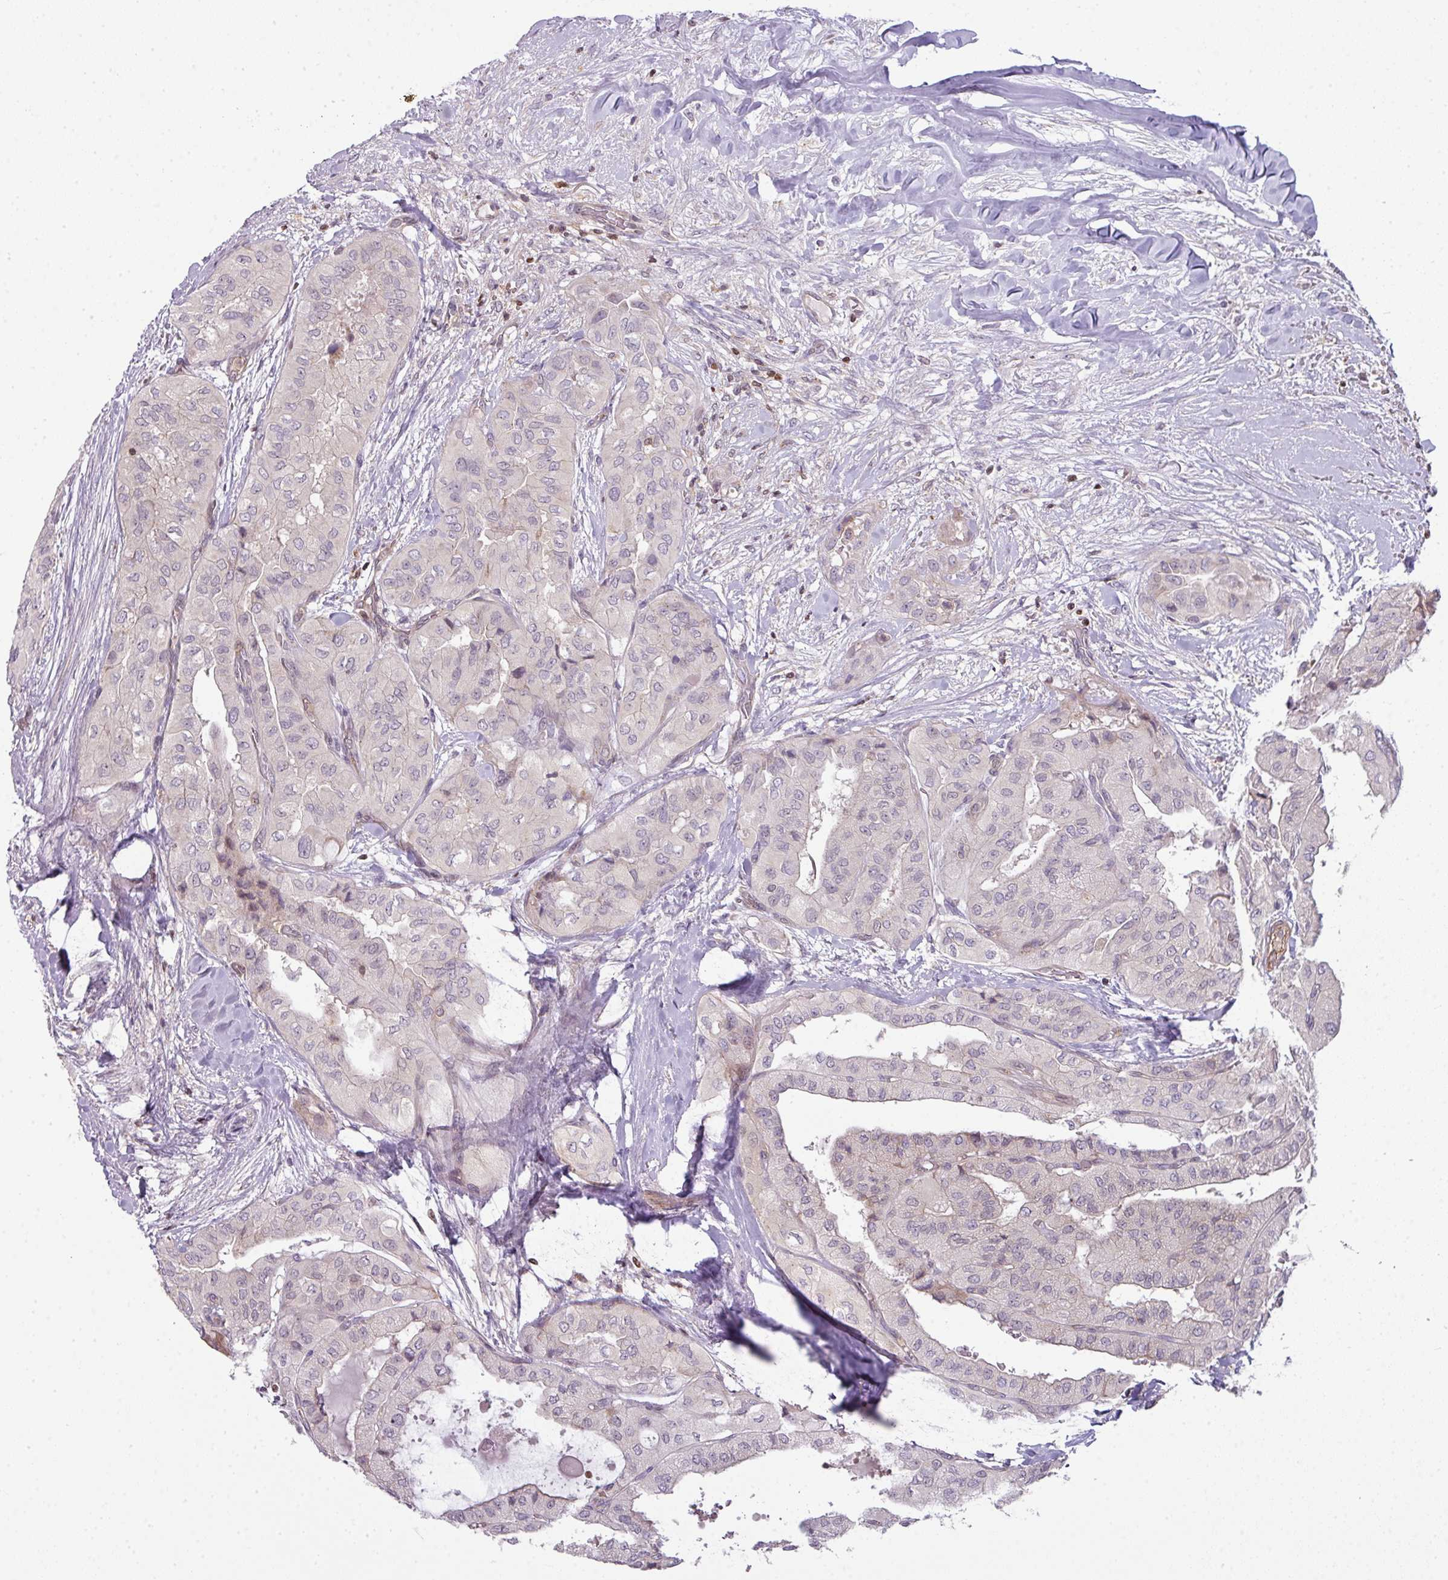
{"staining": {"intensity": "weak", "quantity": "<25%", "location": "cytoplasmic/membranous"}, "tissue": "thyroid cancer", "cell_type": "Tumor cells", "image_type": "cancer", "snomed": [{"axis": "morphology", "description": "Papillary adenocarcinoma, NOS"}, {"axis": "topography", "description": "Thyroid gland"}], "caption": "A micrograph of human thyroid cancer is negative for staining in tumor cells.", "gene": "STAT5A", "patient": {"sex": "female", "age": 59}}